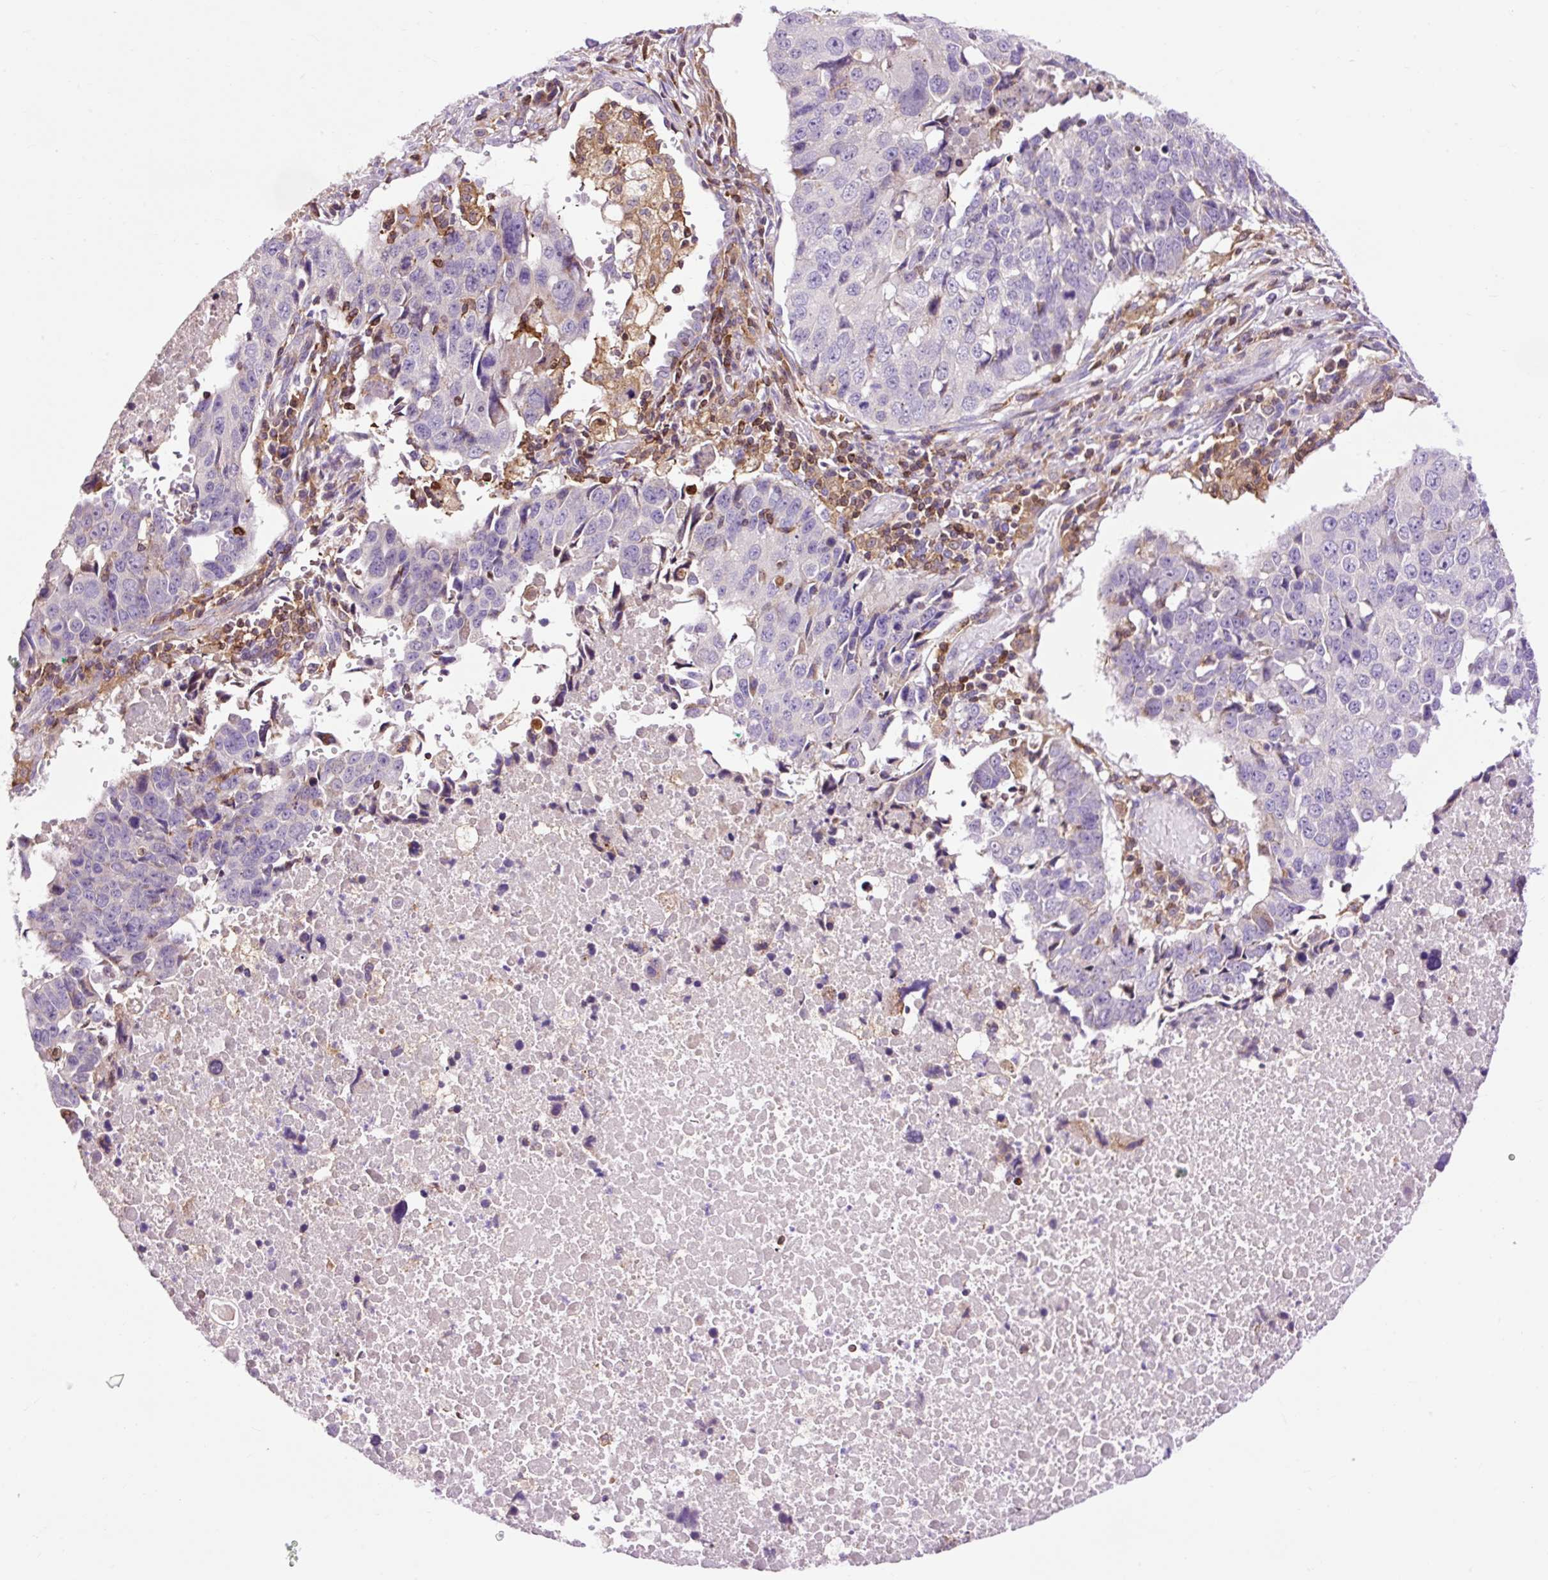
{"staining": {"intensity": "negative", "quantity": "none", "location": "none"}, "tissue": "lung cancer", "cell_type": "Tumor cells", "image_type": "cancer", "snomed": [{"axis": "morphology", "description": "Squamous cell carcinoma, NOS"}, {"axis": "topography", "description": "Lung"}], "caption": "Human lung cancer stained for a protein using IHC shows no staining in tumor cells.", "gene": "CD83", "patient": {"sex": "female", "age": 66}}